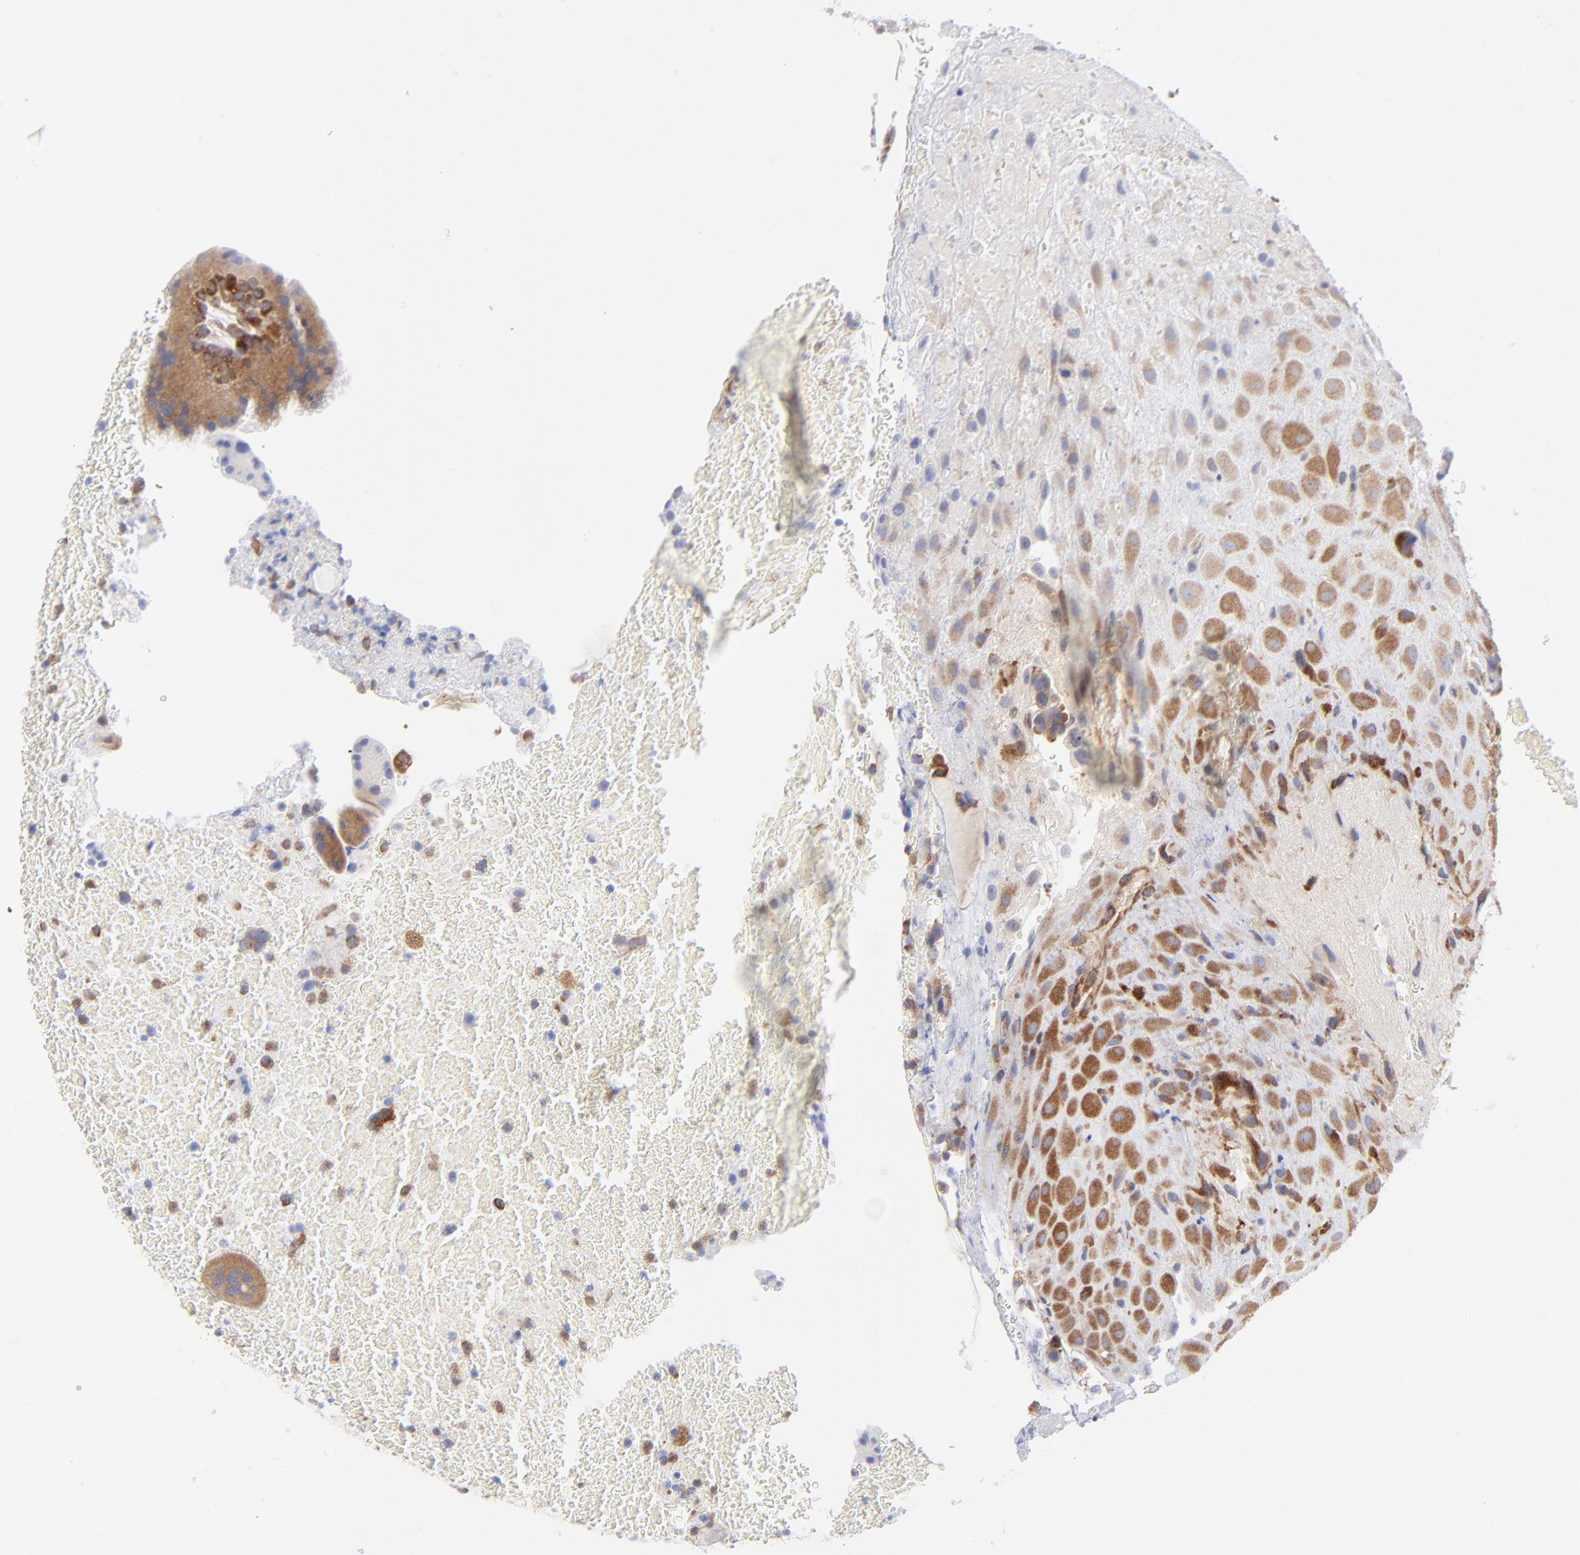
{"staining": {"intensity": "moderate", "quantity": ">75%", "location": "cytoplasmic/membranous"}, "tissue": "placenta", "cell_type": "Decidual cells", "image_type": "normal", "snomed": [{"axis": "morphology", "description": "Normal tissue, NOS"}, {"axis": "topography", "description": "Placenta"}], "caption": "Protein analysis of benign placenta exhibits moderate cytoplasmic/membranous expression in approximately >75% of decidual cells.", "gene": "EIF2AK2", "patient": {"sex": "female", "age": 19}}